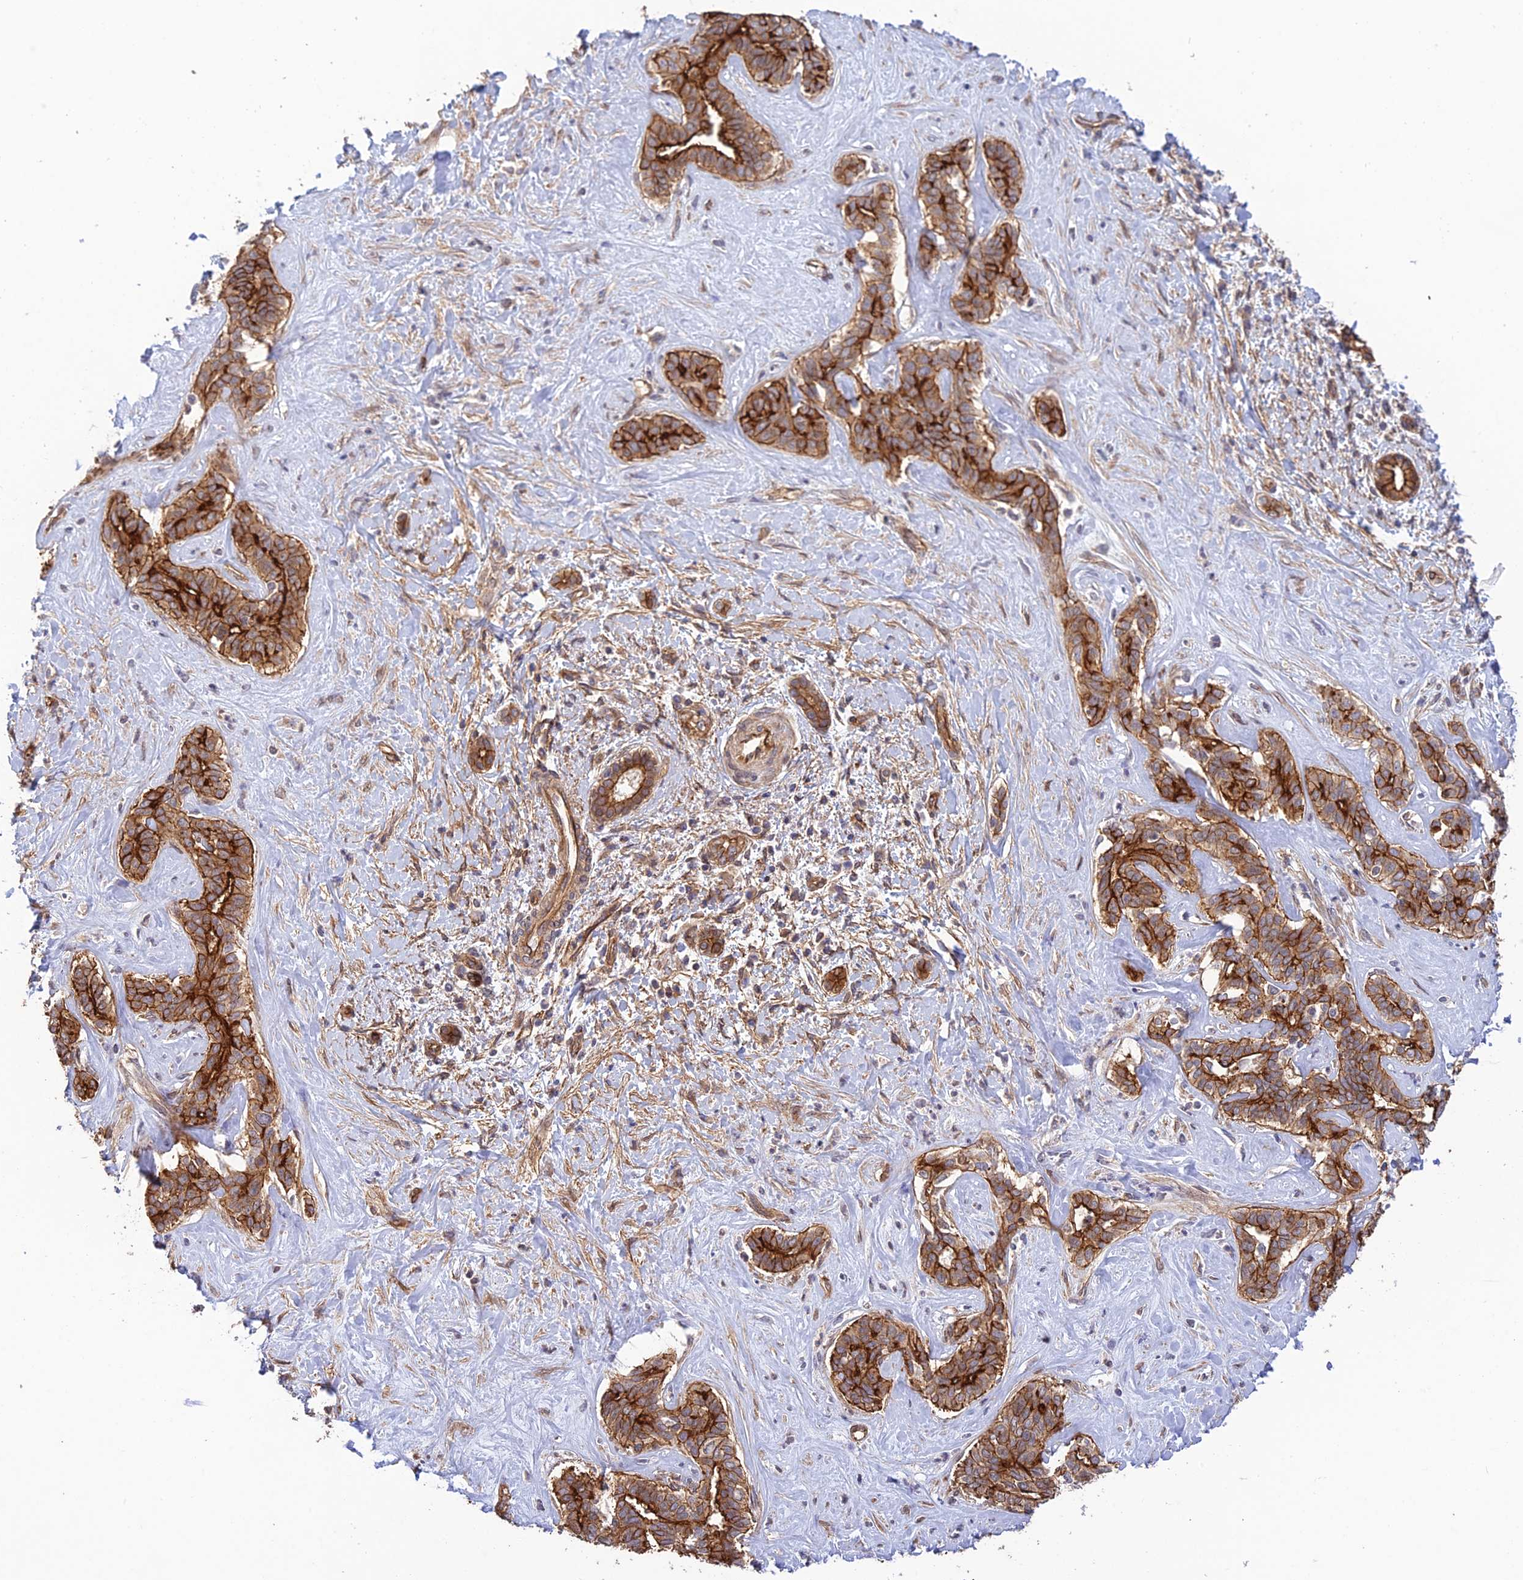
{"staining": {"intensity": "strong", "quantity": ">75%", "location": "cytoplasmic/membranous"}, "tissue": "liver cancer", "cell_type": "Tumor cells", "image_type": "cancer", "snomed": [{"axis": "morphology", "description": "Cholangiocarcinoma"}, {"axis": "topography", "description": "Liver"}], "caption": "DAB (3,3'-diaminobenzidine) immunohistochemical staining of human liver cancer (cholangiocarcinoma) shows strong cytoplasmic/membranous protein positivity in approximately >75% of tumor cells.", "gene": "HOMER2", "patient": {"sex": "female", "age": 77}}